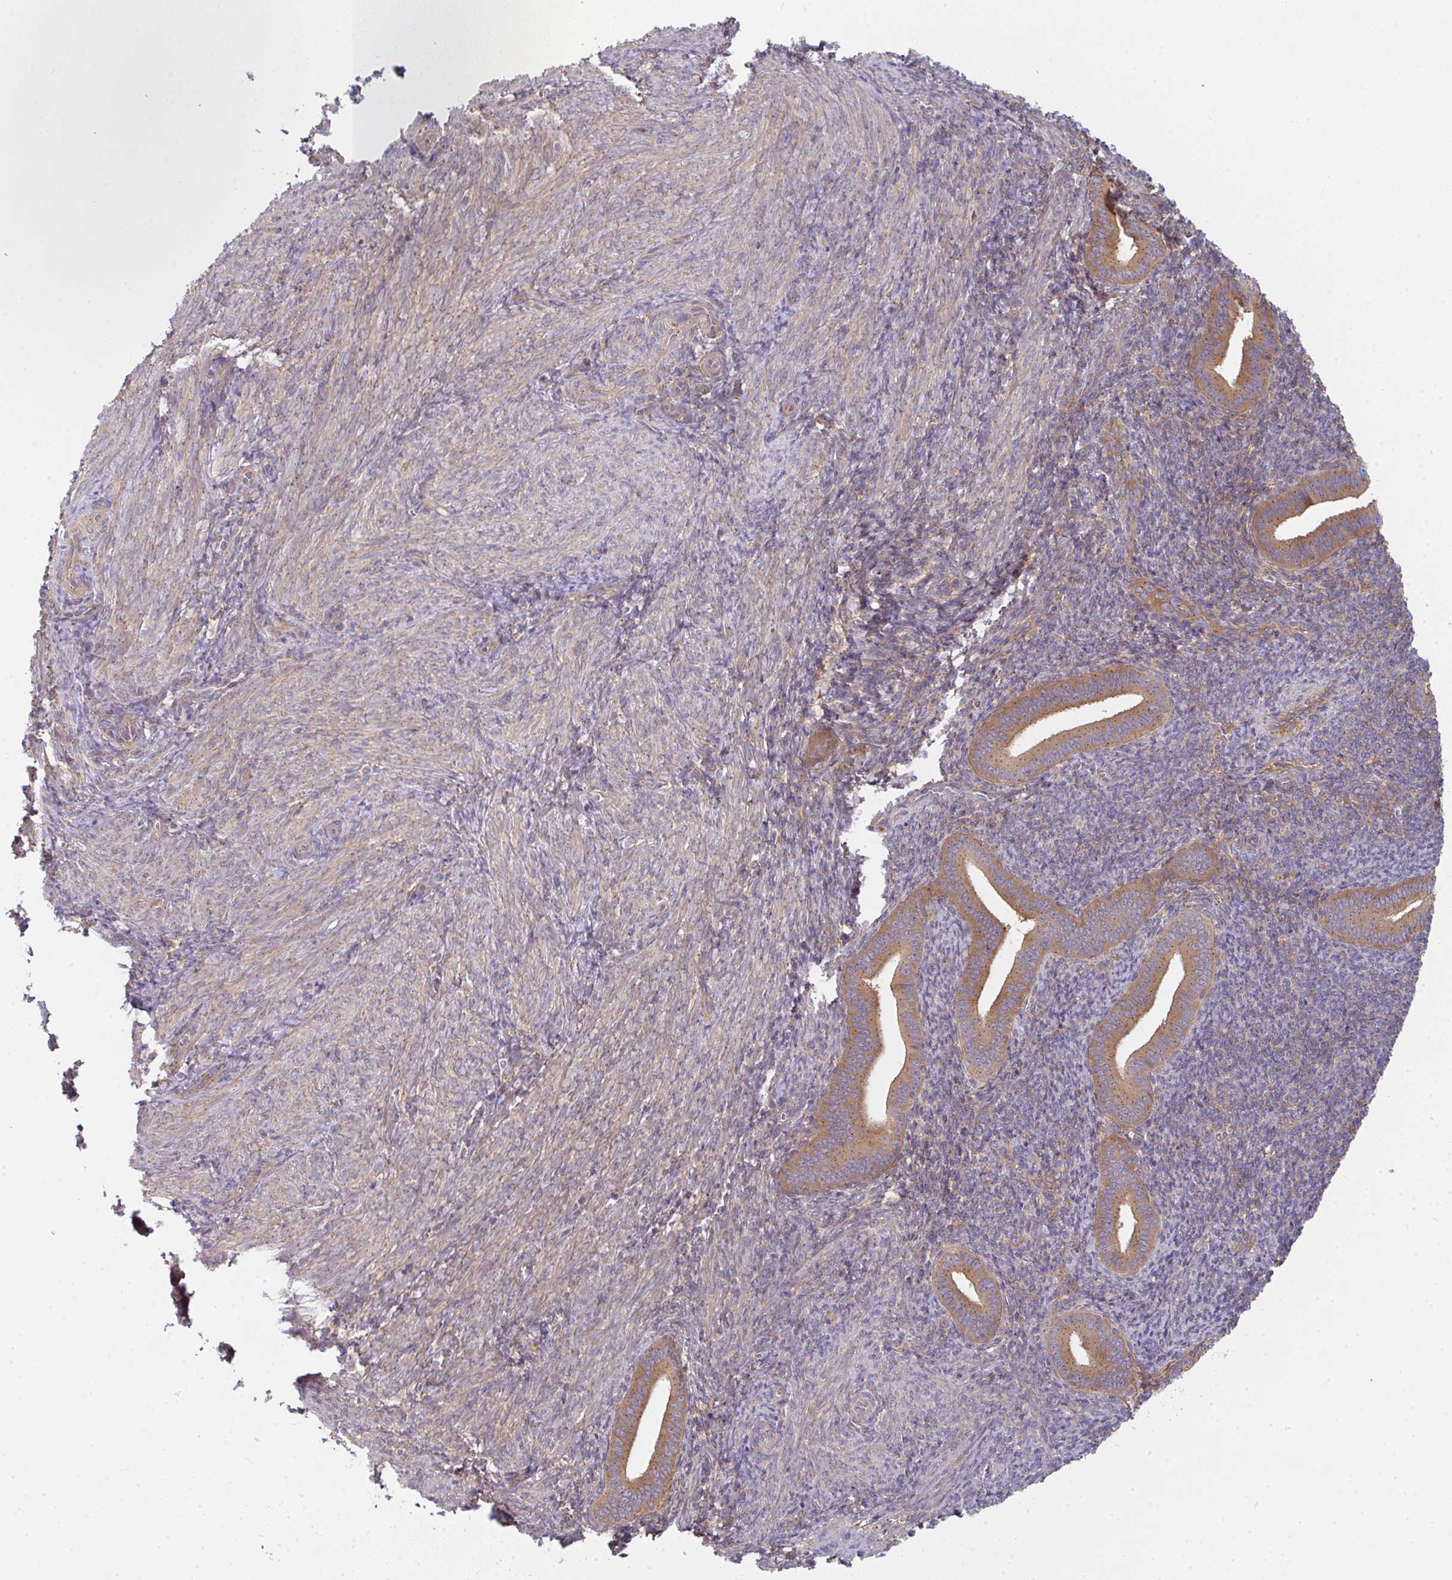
{"staining": {"intensity": "weak", "quantity": "<25%", "location": "cytoplasmic/membranous"}, "tissue": "endometrium", "cell_type": "Cells in endometrial stroma", "image_type": "normal", "snomed": [{"axis": "morphology", "description": "Normal tissue, NOS"}, {"axis": "topography", "description": "Endometrium"}], "caption": "The photomicrograph displays no significant expression in cells in endometrial stroma of endometrium.", "gene": "SNX5", "patient": {"sex": "female", "age": 25}}